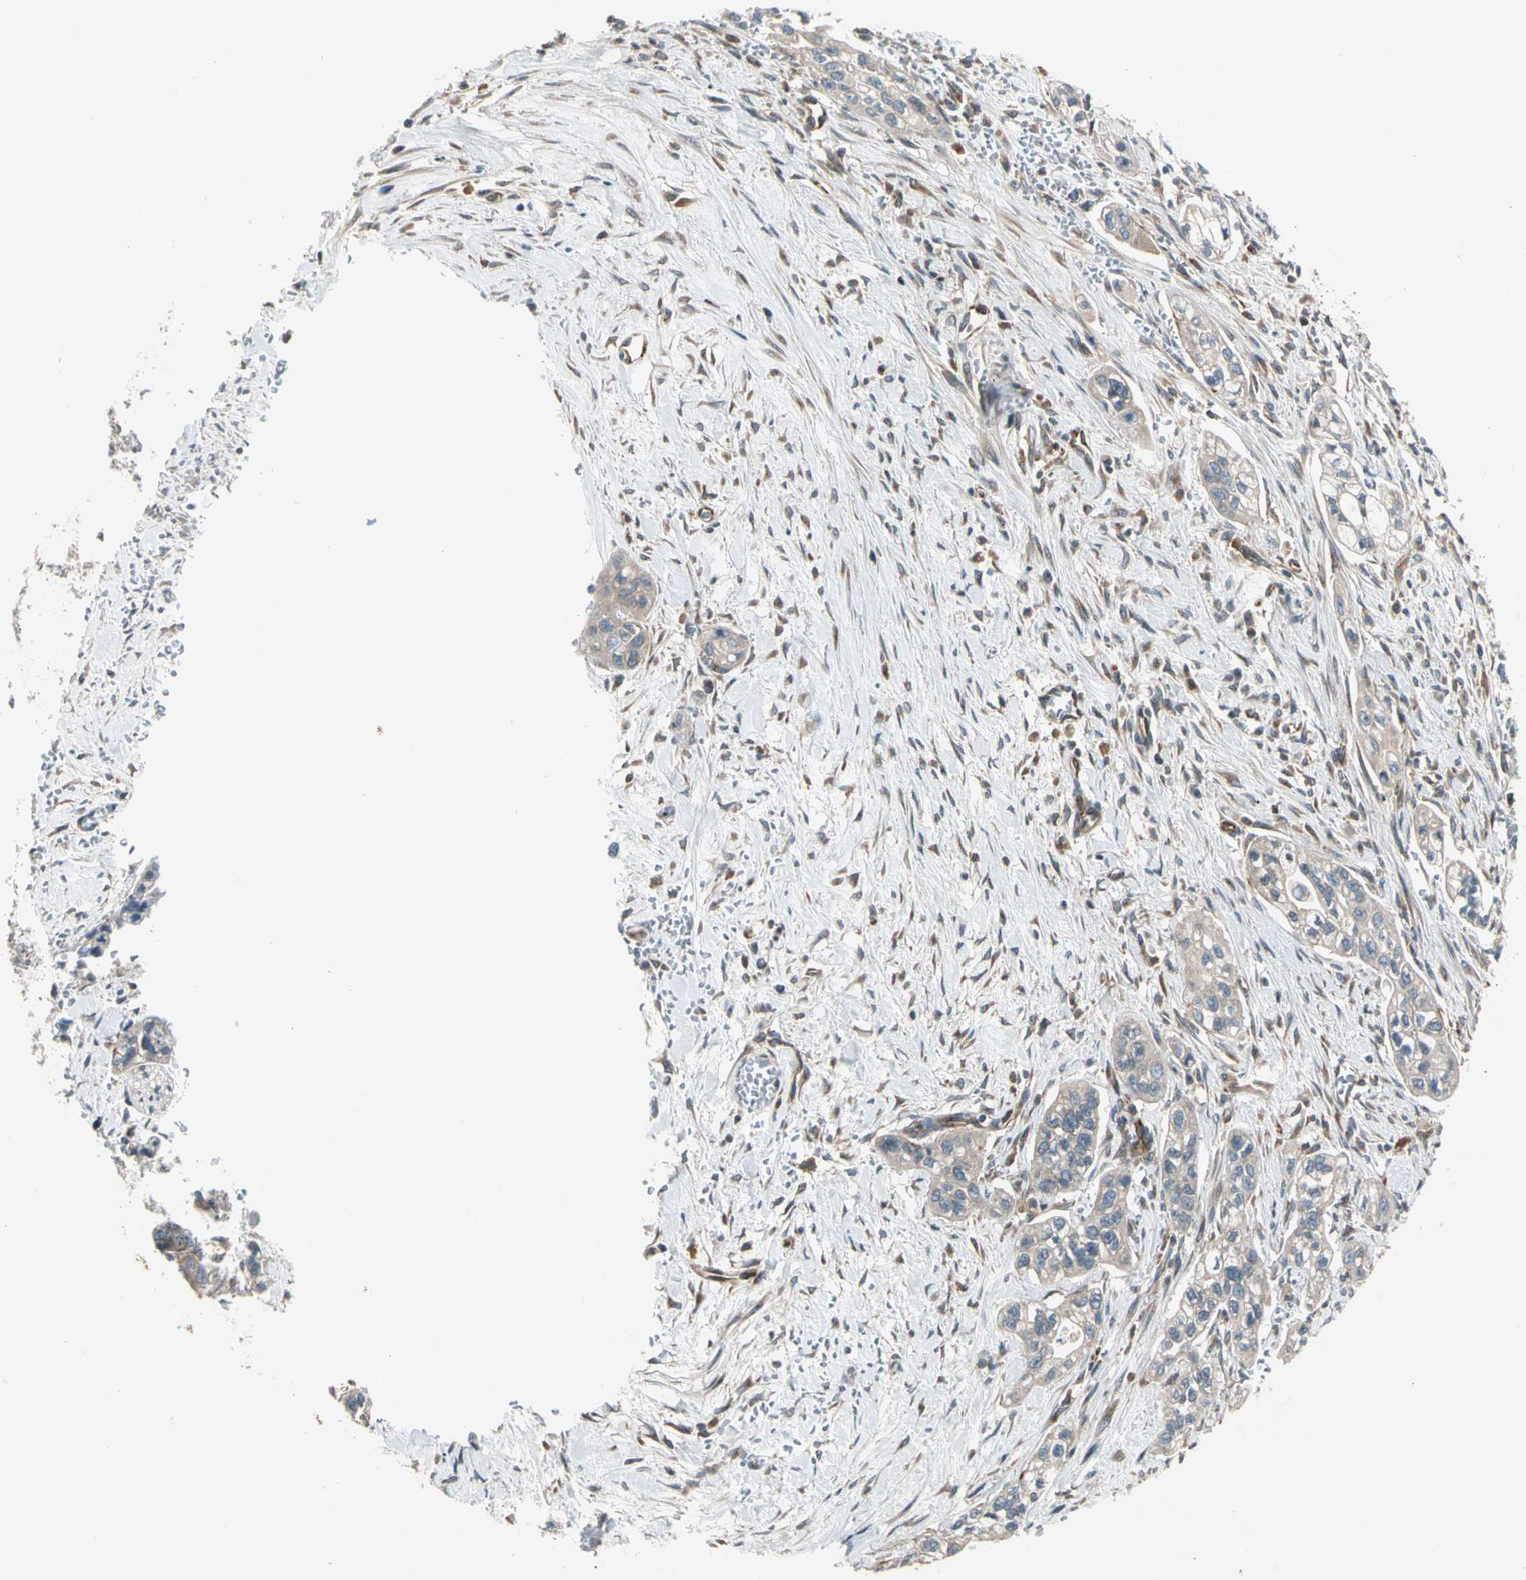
{"staining": {"intensity": "weak", "quantity": "<25%", "location": "cytoplasmic/membranous"}, "tissue": "pancreatic cancer", "cell_type": "Tumor cells", "image_type": "cancer", "snomed": [{"axis": "morphology", "description": "Adenocarcinoma, NOS"}, {"axis": "topography", "description": "Pancreas"}], "caption": "The image shows no significant expression in tumor cells of pancreatic cancer (adenocarcinoma).", "gene": "TRIO", "patient": {"sex": "male", "age": 74}}